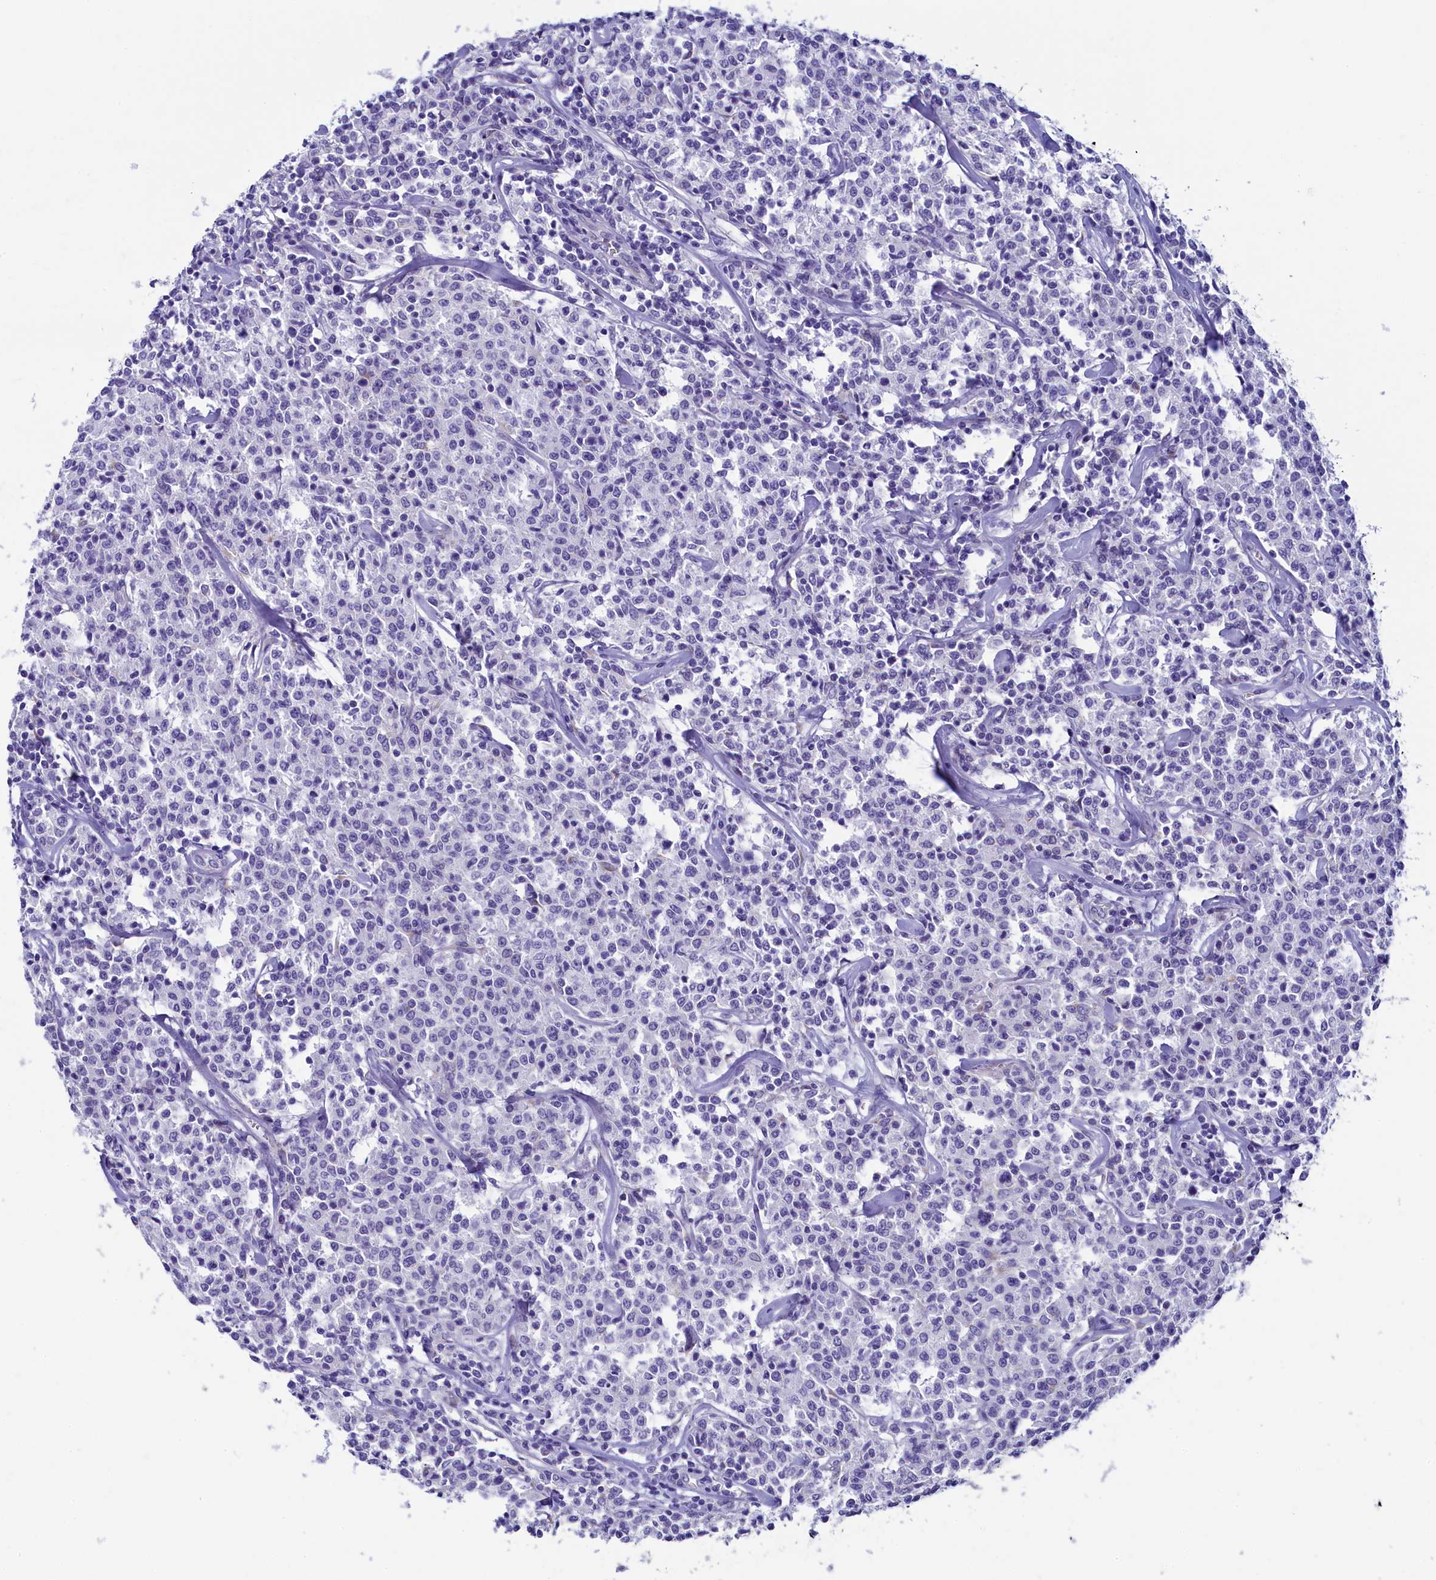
{"staining": {"intensity": "negative", "quantity": "none", "location": "none"}, "tissue": "lymphoma", "cell_type": "Tumor cells", "image_type": "cancer", "snomed": [{"axis": "morphology", "description": "Malignant lymphoma, non-Hodgkin's type, Low grade"}, {"axis": "topography", "description": "Small intestine"}], "caption": "A high-resolution photomicrograph shows immunohistochemistry (IHC) staining of low-grade malignant lymphoma, non-Hodgkin's type, which reveals no significant staining in tumor cells. Brightfield microscopy of immunohistochemistry (IHC) stained with DAB (brown) and hematoxylin (blue), captured at high magnification.", "gene": "SKA3", "patient": {"sex": "female", "age": 59}}